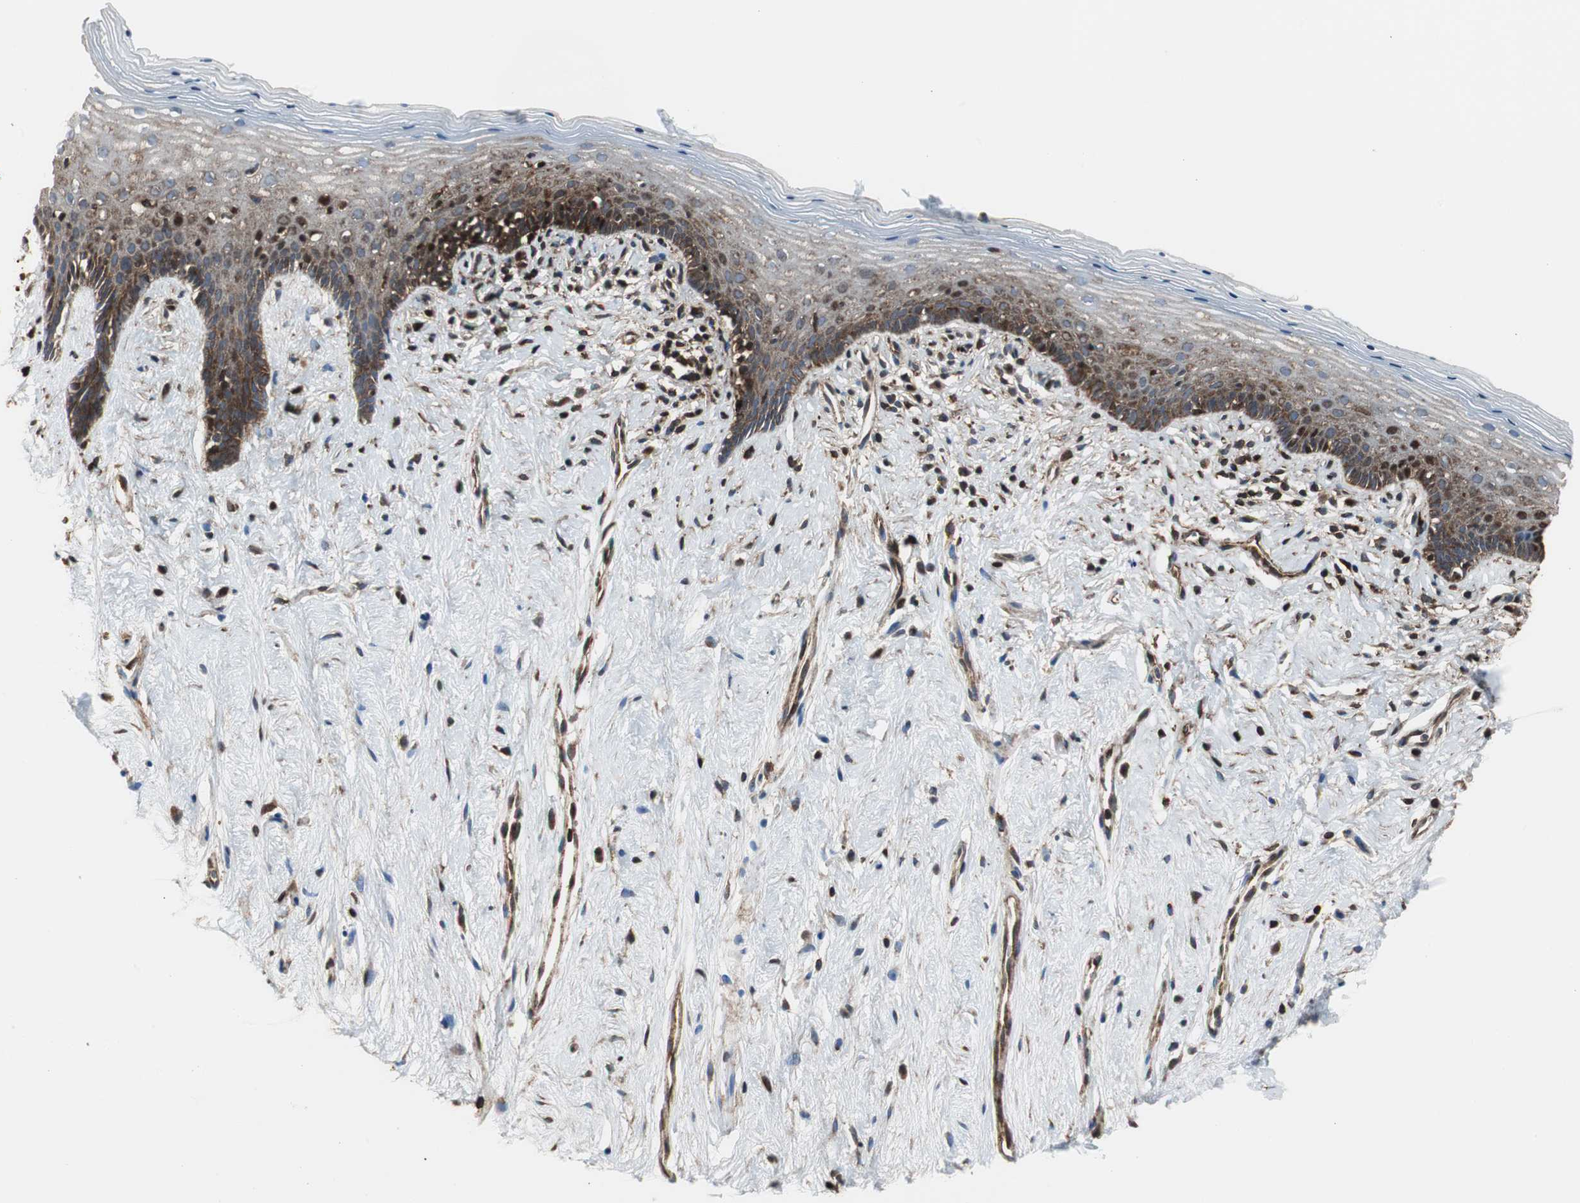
{"staining": {"intensity": "moderate", "quantity": "<25%", "location": "cytoplasmic/membranous"}, "tissue": "vagina", "cell_type": "Squamous epithelial cells", "image_type": "normal", "snomed": [{"axis": "morphology", "description": "Normal tissue, NOS"}, {"axis": "topography", "description": "Vagina"}], "caption": "A high-resolution micrograph shows immunohistochemistry staining of unremarkable vagina, which displays moderate cytoplasmic/membranous expression in about <25% of squamous epithelial cells.", "gene": "RELA", "patient": {"sex": "female", "age": 44}}